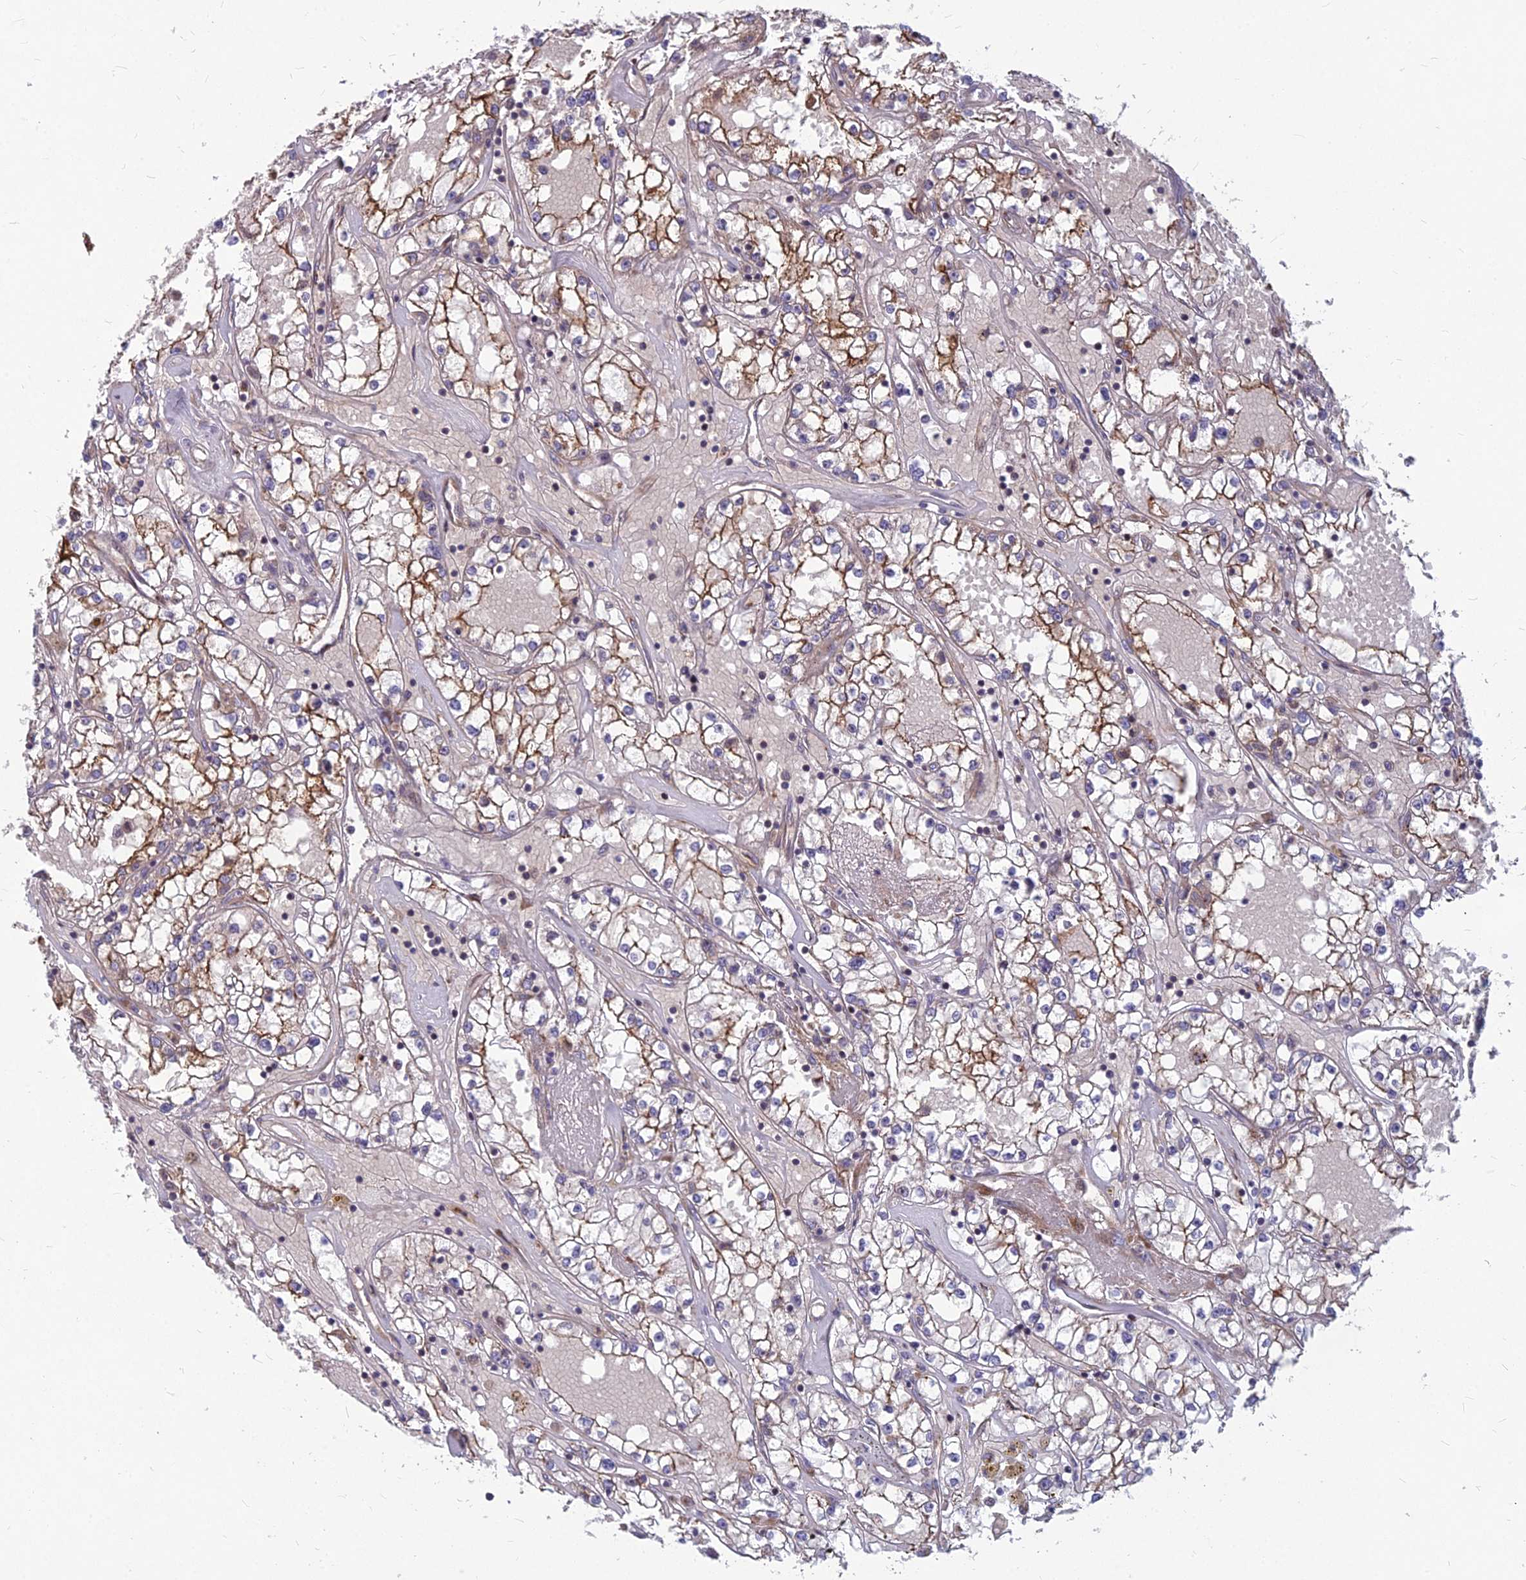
{"staining": {"intensity": "moderate", "quantity": "25%-75%", "location": "cytoplasmic/membranous"}, "tissue": "renal cancer", "cell_type": "Tumor cells", "image_type": "cancer", "snomed": [{"axis": "morphology", "description": "Adenocarcinoma, NOS"}, {"axis": "topography", "description": "Kidney"}], "caption": "This is a micrograph of immunohistochemistry (IHC) staining of renal cancer, which shows moderate positivity in the cytoplasmic/membranous of tumor cells.", "gene": "MFSD8", "patient": {"sex": "male", "age": 56}}